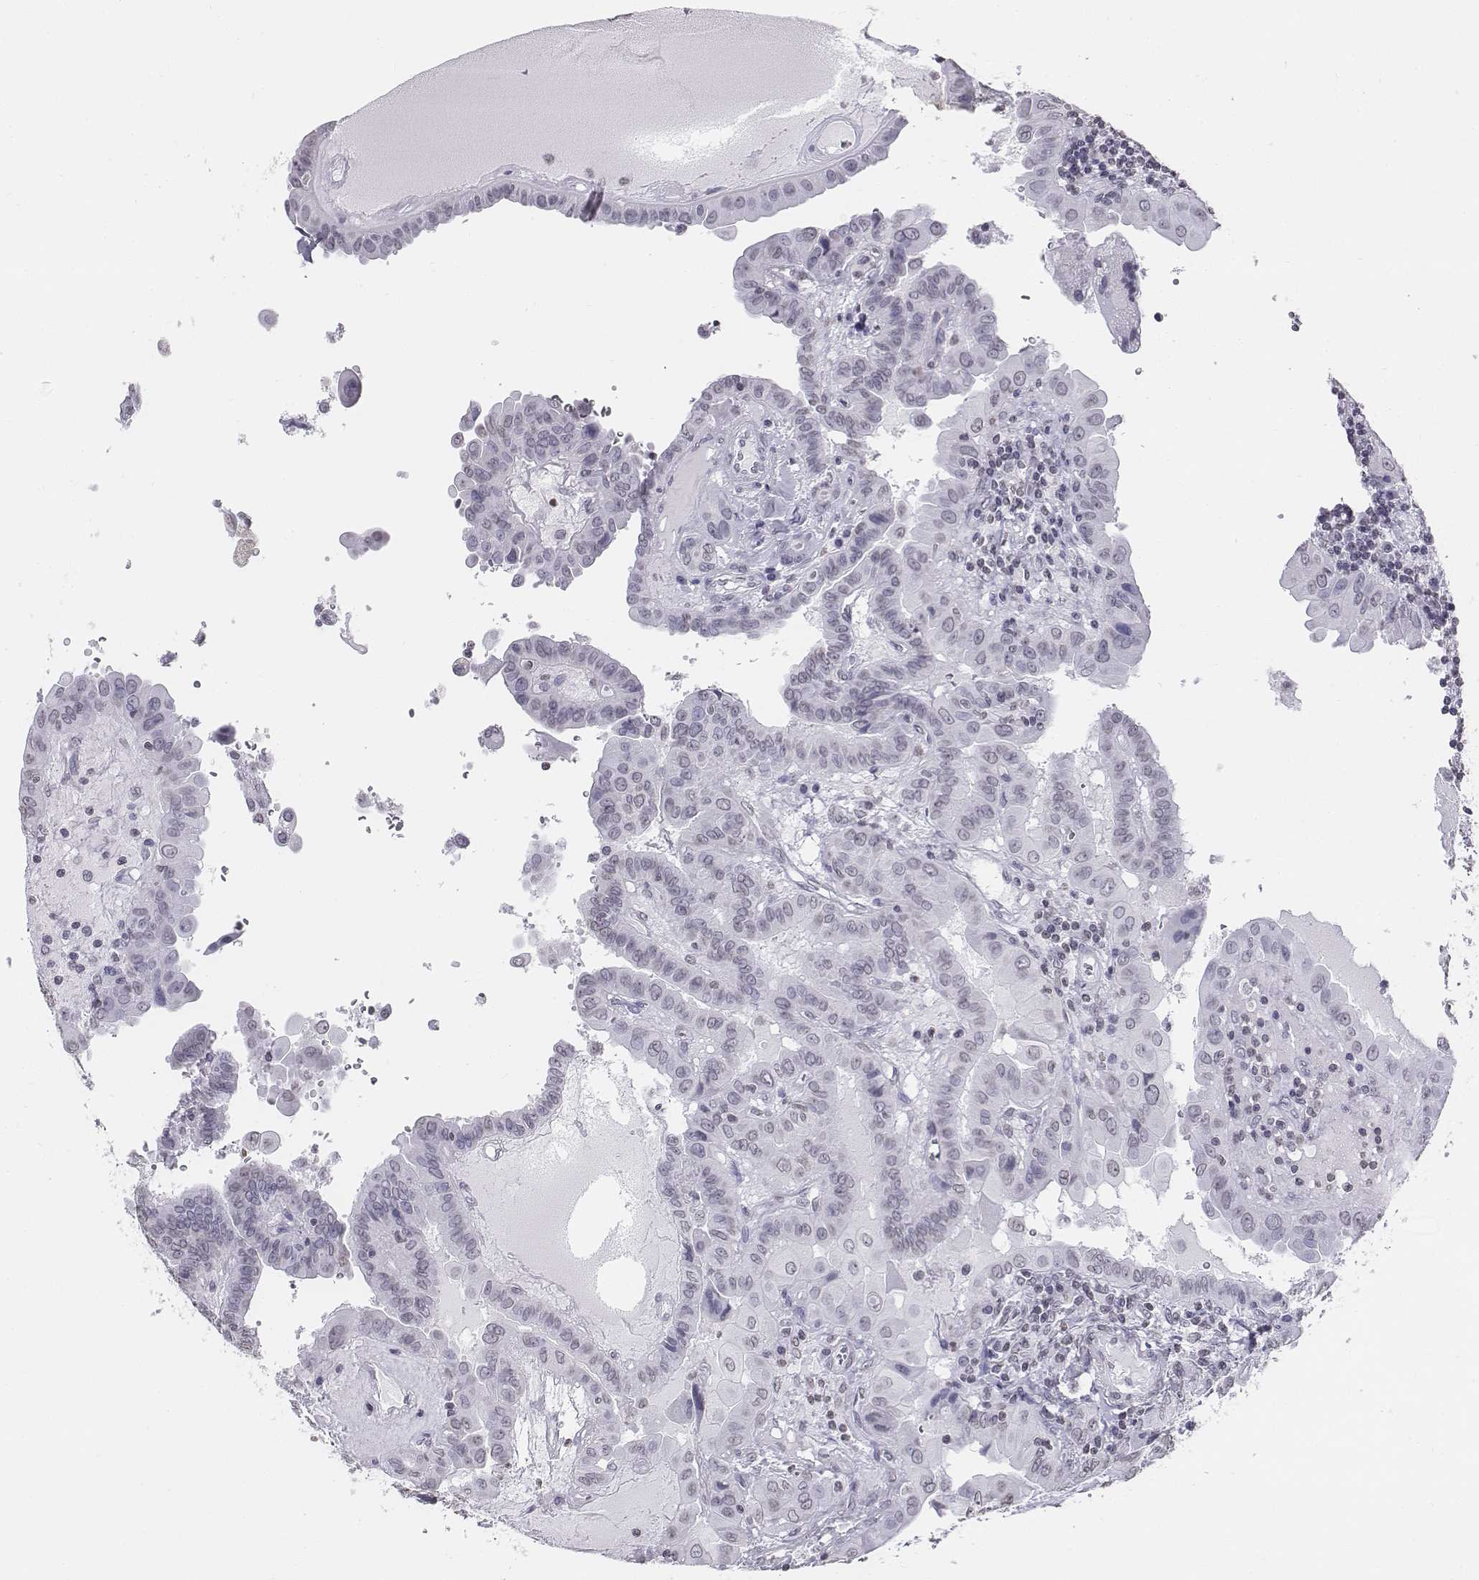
{"staining": {"intensity": "negative", "quantity": "none", "location": "none"}, "tissue": "thyroid cancer", "cell_type": "Tumor cells", "image_type": "cancer", "snomed": [{"axis": "morphology", "description": "Papillary adenocarcinoma, NOS"}, {"axis": "topography", "description": "Thyroid gland"}], "caption": "Immunohistochemistry (IHC) of human thyroid papillary adenocarcinoma exhibits no staining in tumor cells.", "gene": "BARHL1", "patient": {"sex": "female", "age": 37}}